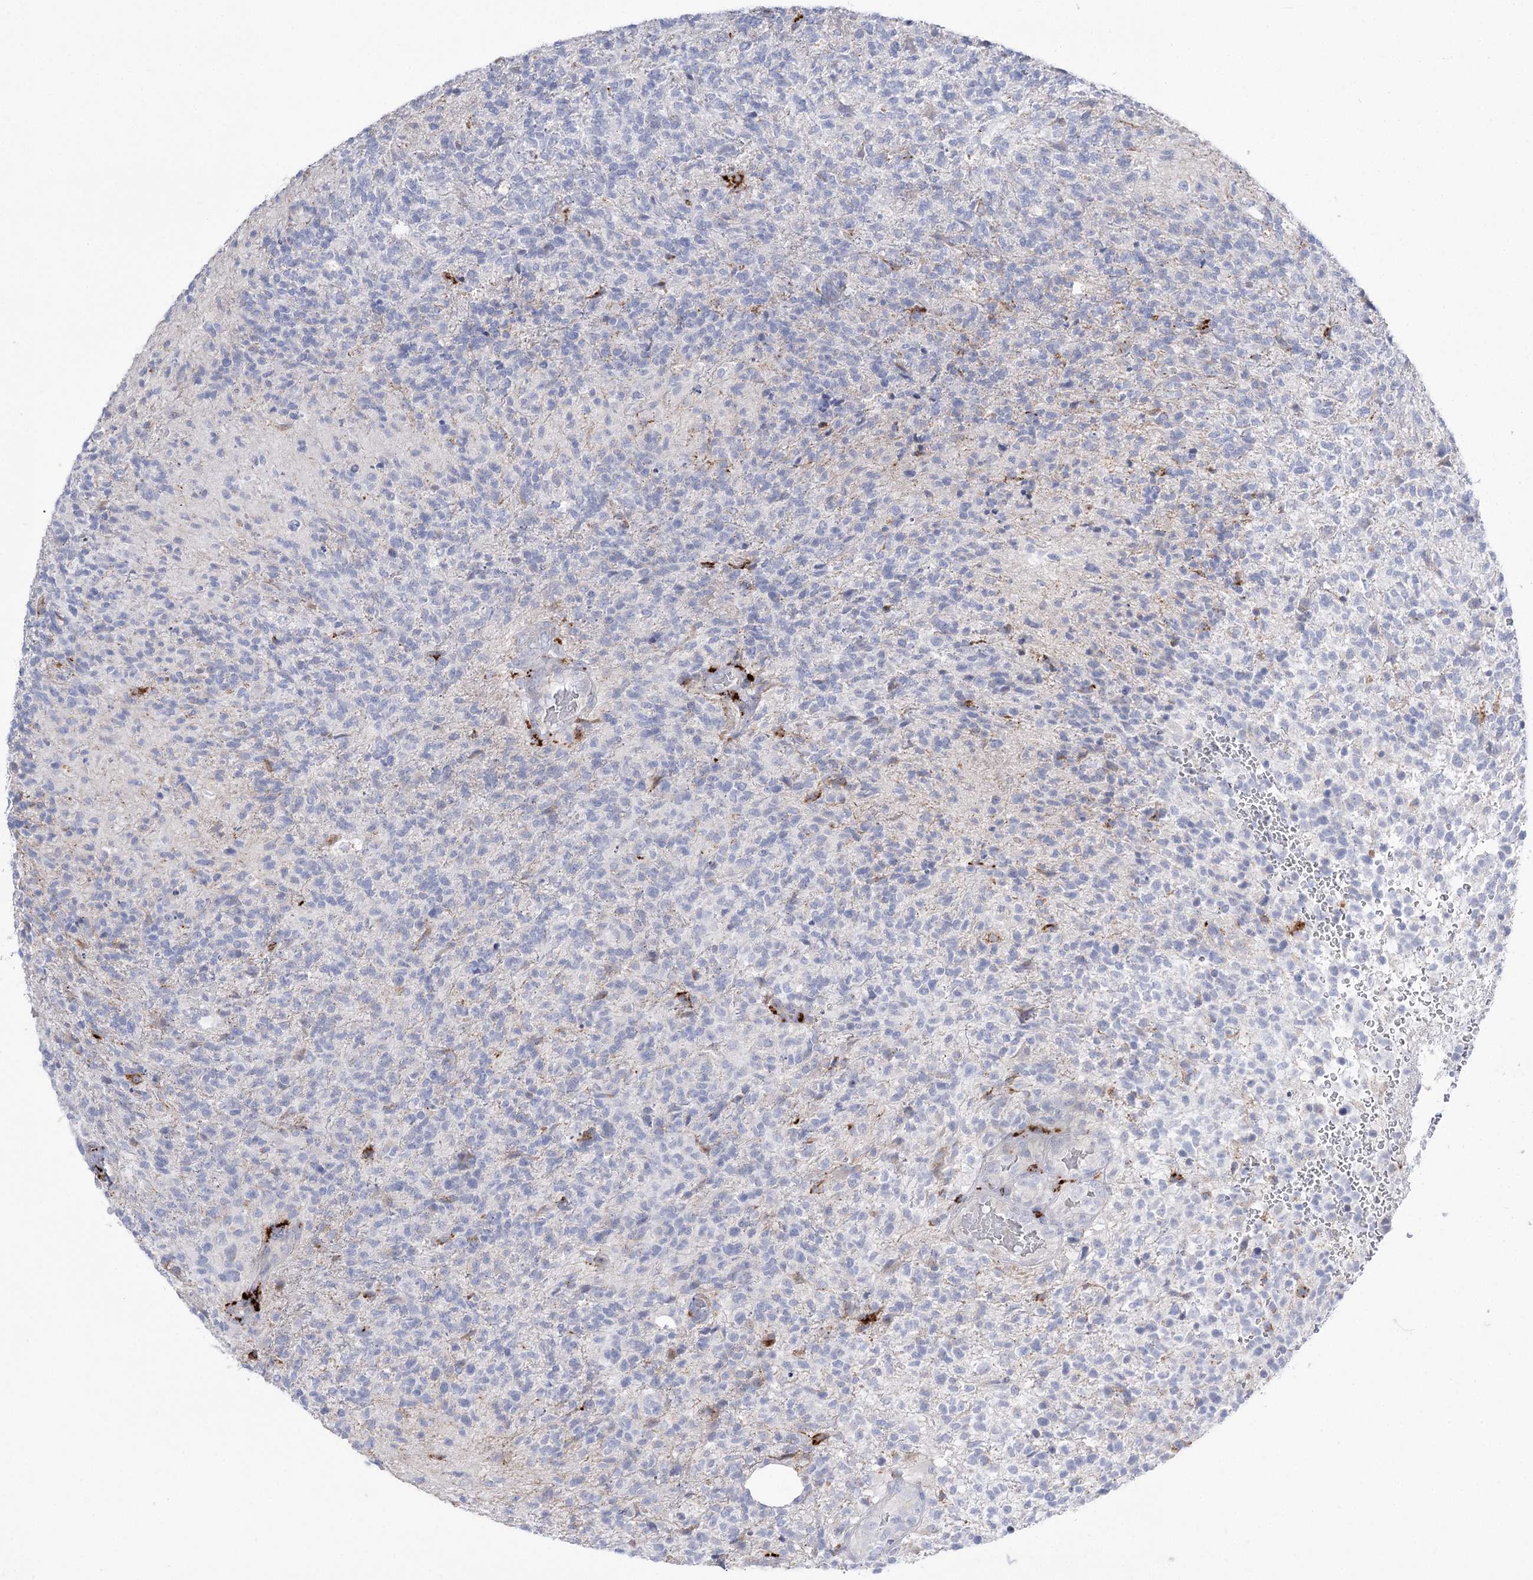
{"staining": {"intensity": "negative", "quantity": "none", "location": "none"}, "tissue": "glioma", "cell_type": "Tumor cells", "image_type": "cancer", "snomed": [{"axis": "morphology", "description": "Glioma, malignant, High grade"}, {"axis": "topography", "description": "Brain"}], "caption": "This is an immunohistochemistry image of glioma. There is no positivity in tumor cells.", "gene": "SIAE", "patient": {"sex": "male", "age": 56}}